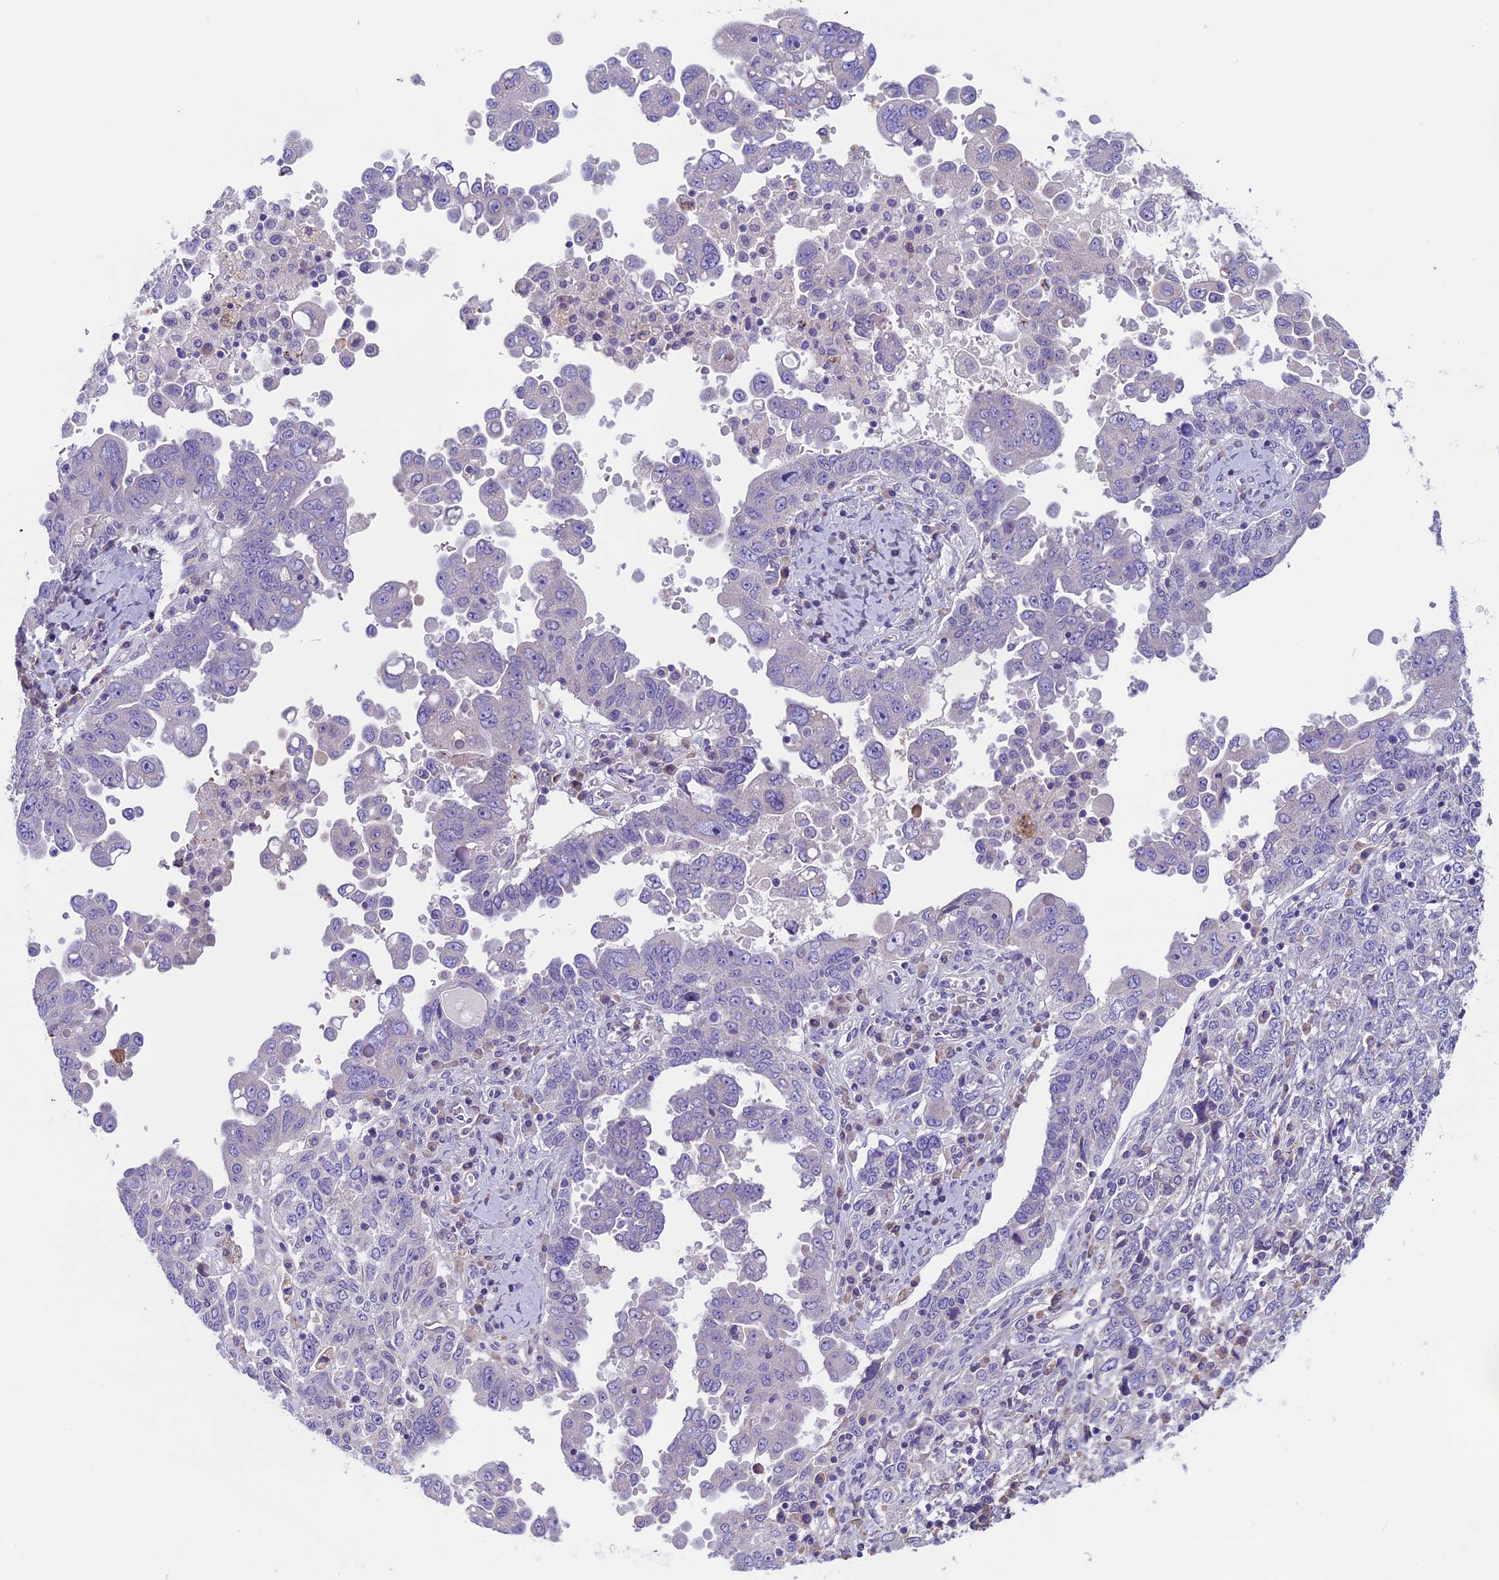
{"staining": {"intensity": "negative", "quantity": "none", "location": "none"}, "tissue": "ovarian cancer", "cell_type": "Tumor cells", "image_type": "cancer", "snomed": [{"axis": "morphology", "description": "Carcinoma, endometroid"}, {"axis": "topography", "description": "Ovary"}], "caption": "High power microscopy histopathology image of an immunohistochemistry (IHC) histopathology image of ovarian endometroid carcinoma, revealing no significant expression in tumor cells.", "gene": "DCTN5", "patient": {"sex": "female", "age": 62}}